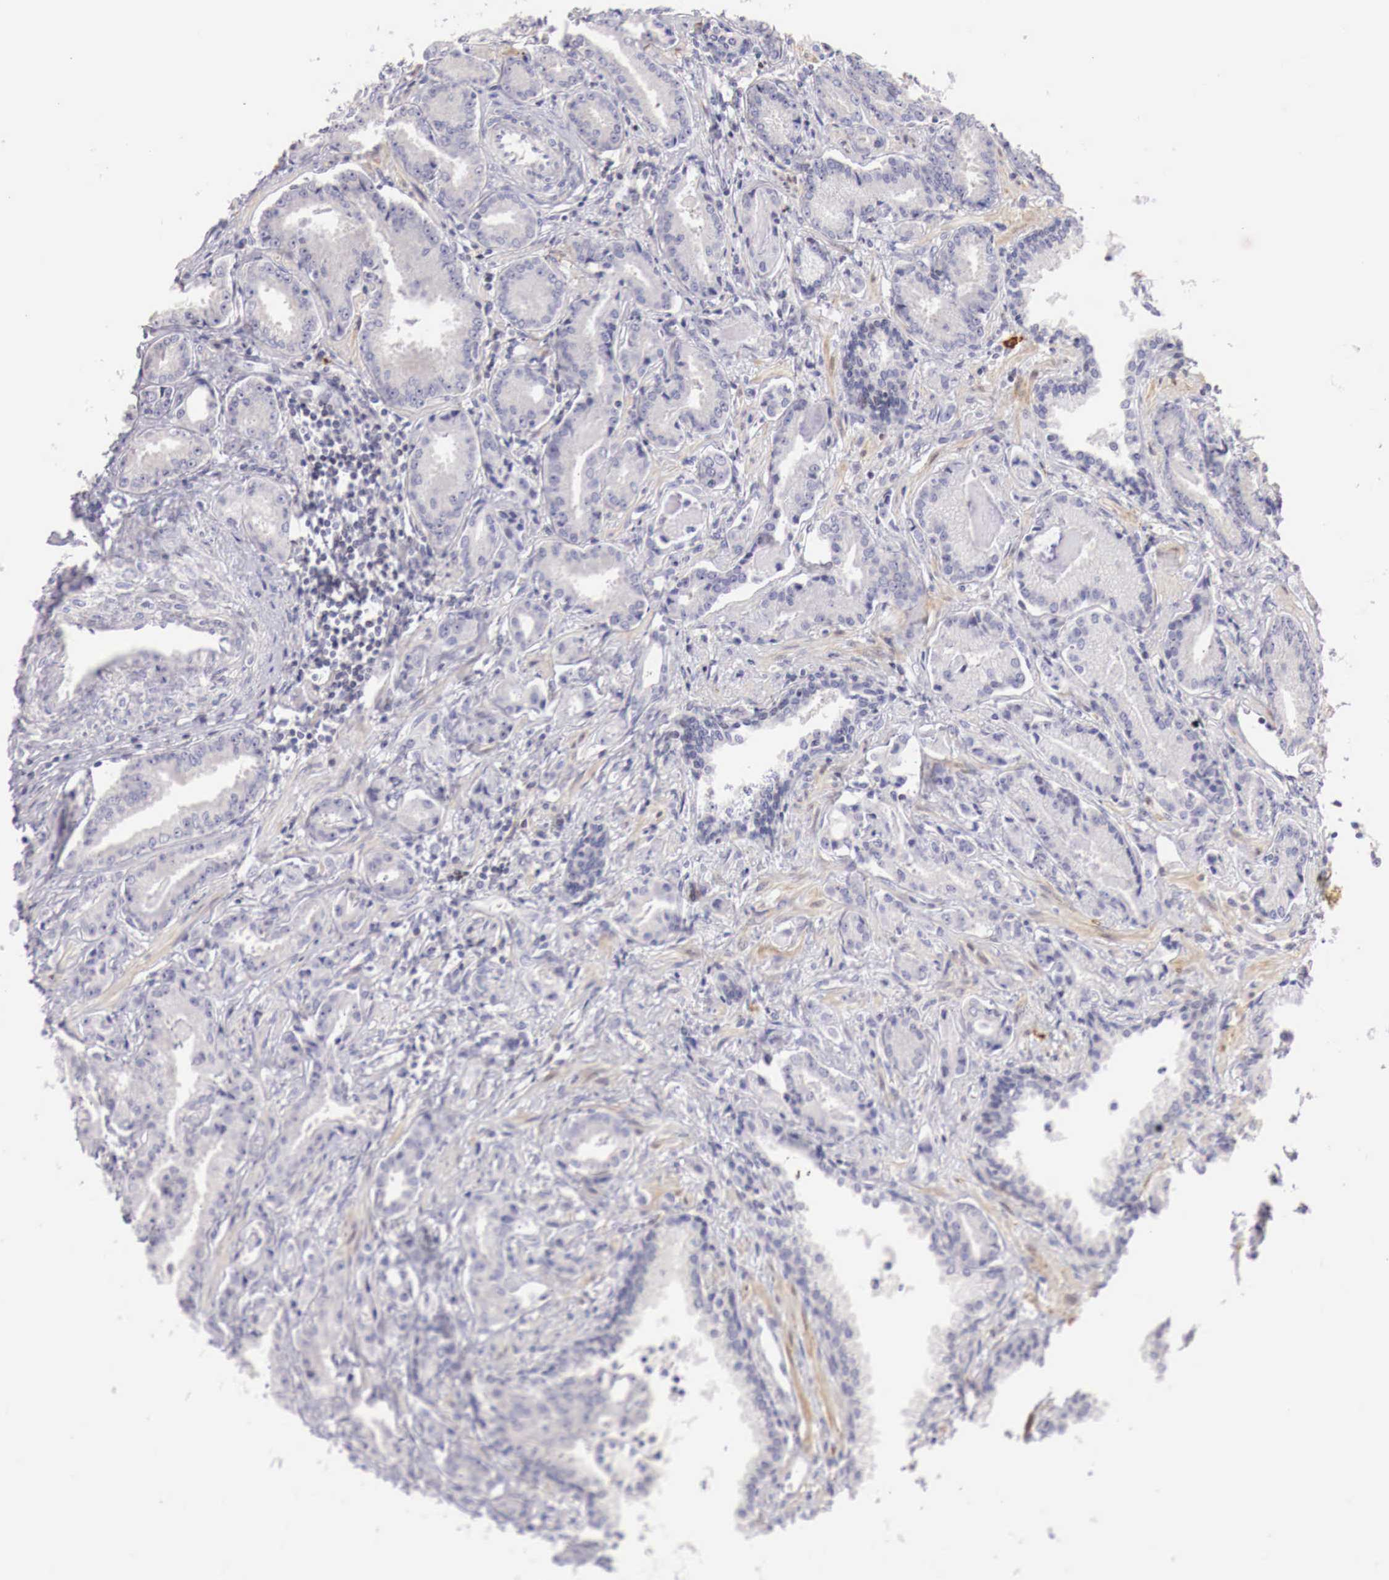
{"staining": {"intensity": "negative", "quantity": "none", "location": "none"}, "tissue": "prostate cancer", "cell_type": "Tumor cells", "image_type": "cancer", "snomed": [{"axis": "morphology", "description": "Adenocarcinoma, Low grade"}, {"axis": "topography", "description": "Prostate"}], "caption": "This is a histopathology image of immunohistochemistry (IHC) staining of prostate cancer (low-grade adenocarcinoma), which shows no staining in tumor cells.", "gene": "CLCN5", "patient": {"sex": "male", "age": 65}}